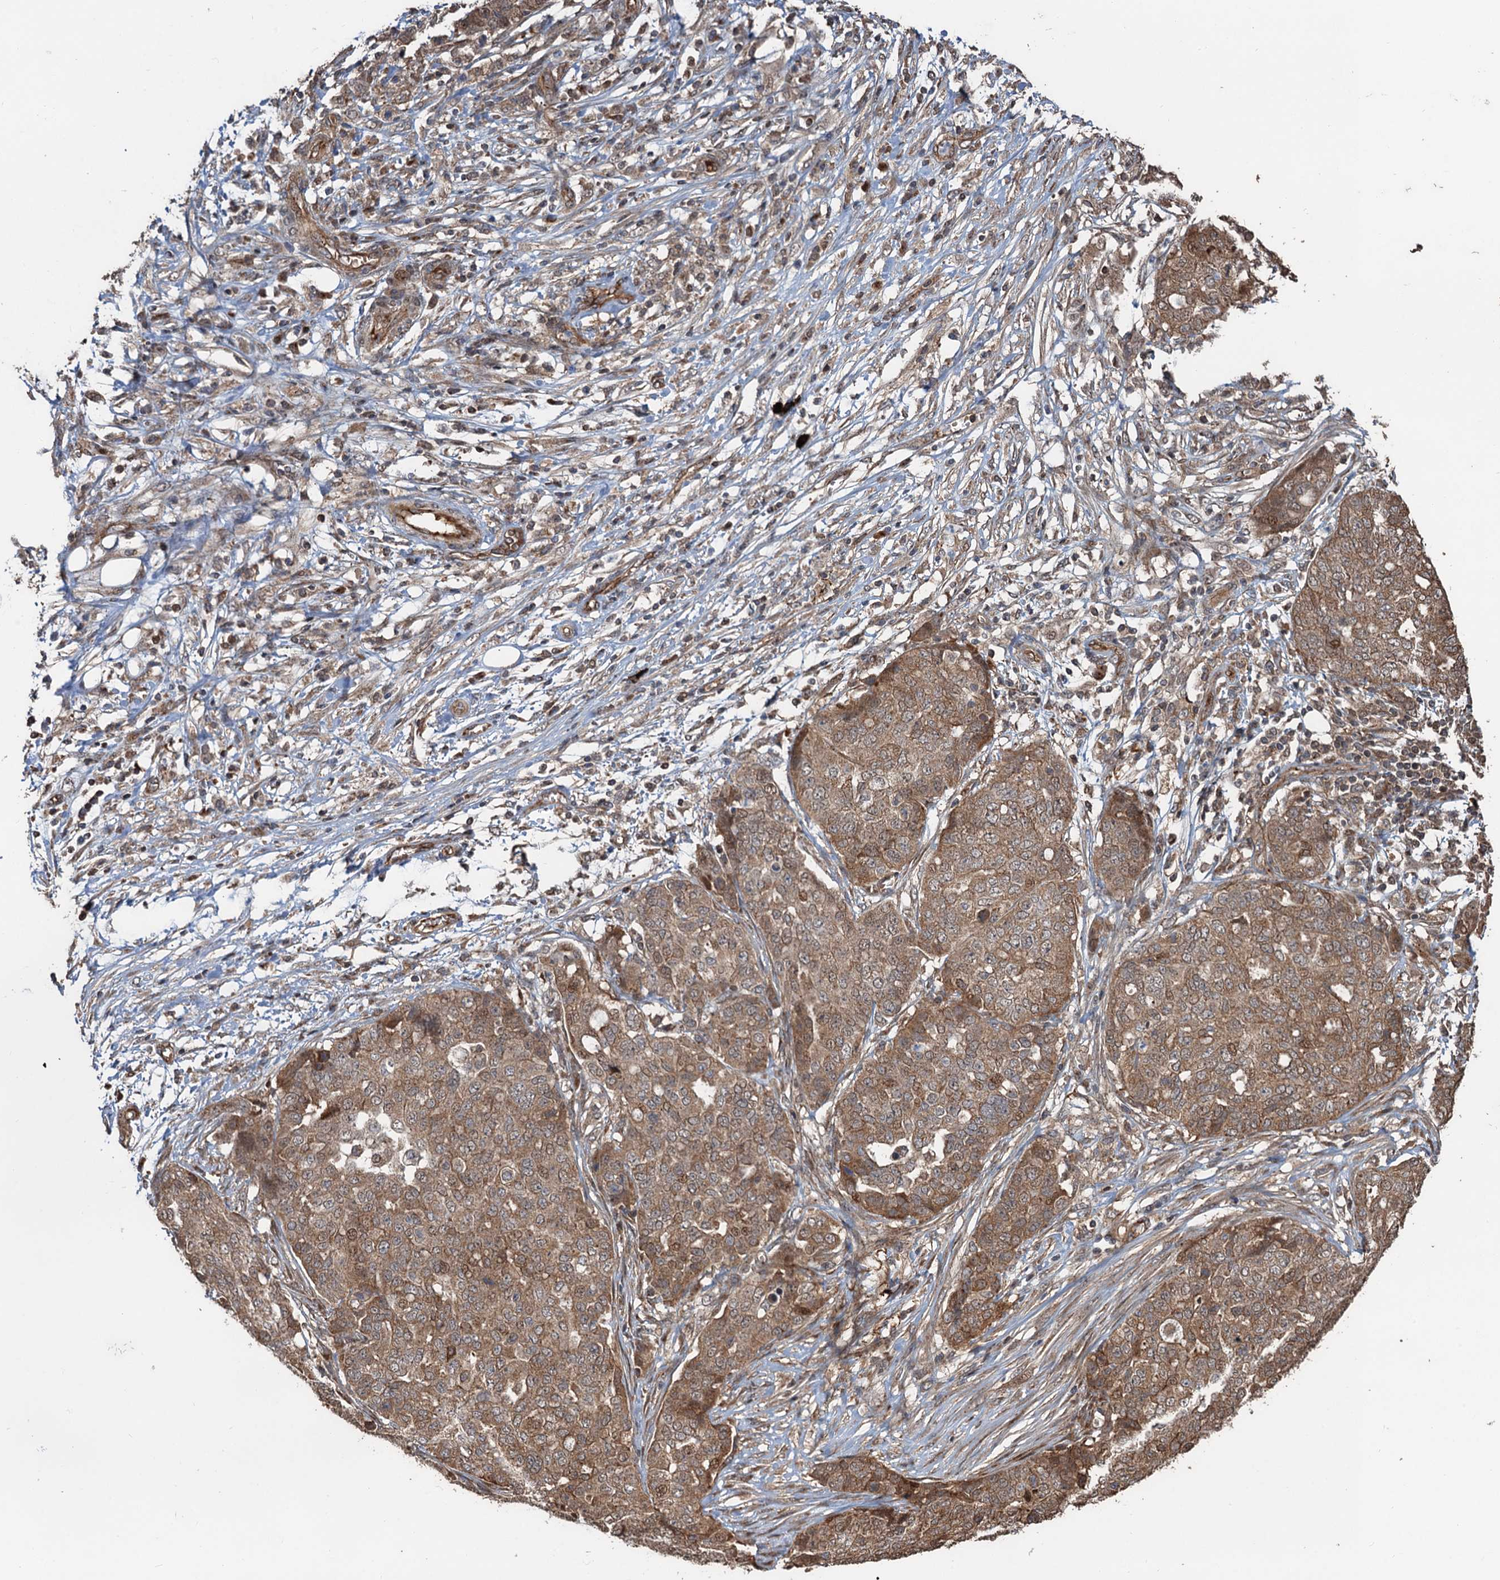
{"staining": {"intensity": "moderate", "quantity": ">75%", "location": "cytoplasmic/membranous,nuclear"}, "tissue": "ovarian cancer", "cell_type": "Tumor cells", "image_type": "cancer", "snomed": [{"axis": "morphology", "description": "Cystadenocarcinoma, serous, NOS"}, {"axis": "topography", "description": "Soft tissue"}, {"axis": "topography", "description": "Ovary"}], "caption": "Immunohistochemical staining of ovarian cancer (serous cystadenocarcinoma) exhibits medium levels of moderate cytoplasmic/membranous and nuclear staining in approximately >75% of tumor cells. The staining was performed using DAB (3,3'-diaminobenzidine) to visualize the protein expression in brown, while the nuclei were stained in blue with hematoxylin (Magnification: 20x).", "gene": "DEXI", "patient": {"sex": "female", "age": 57}}